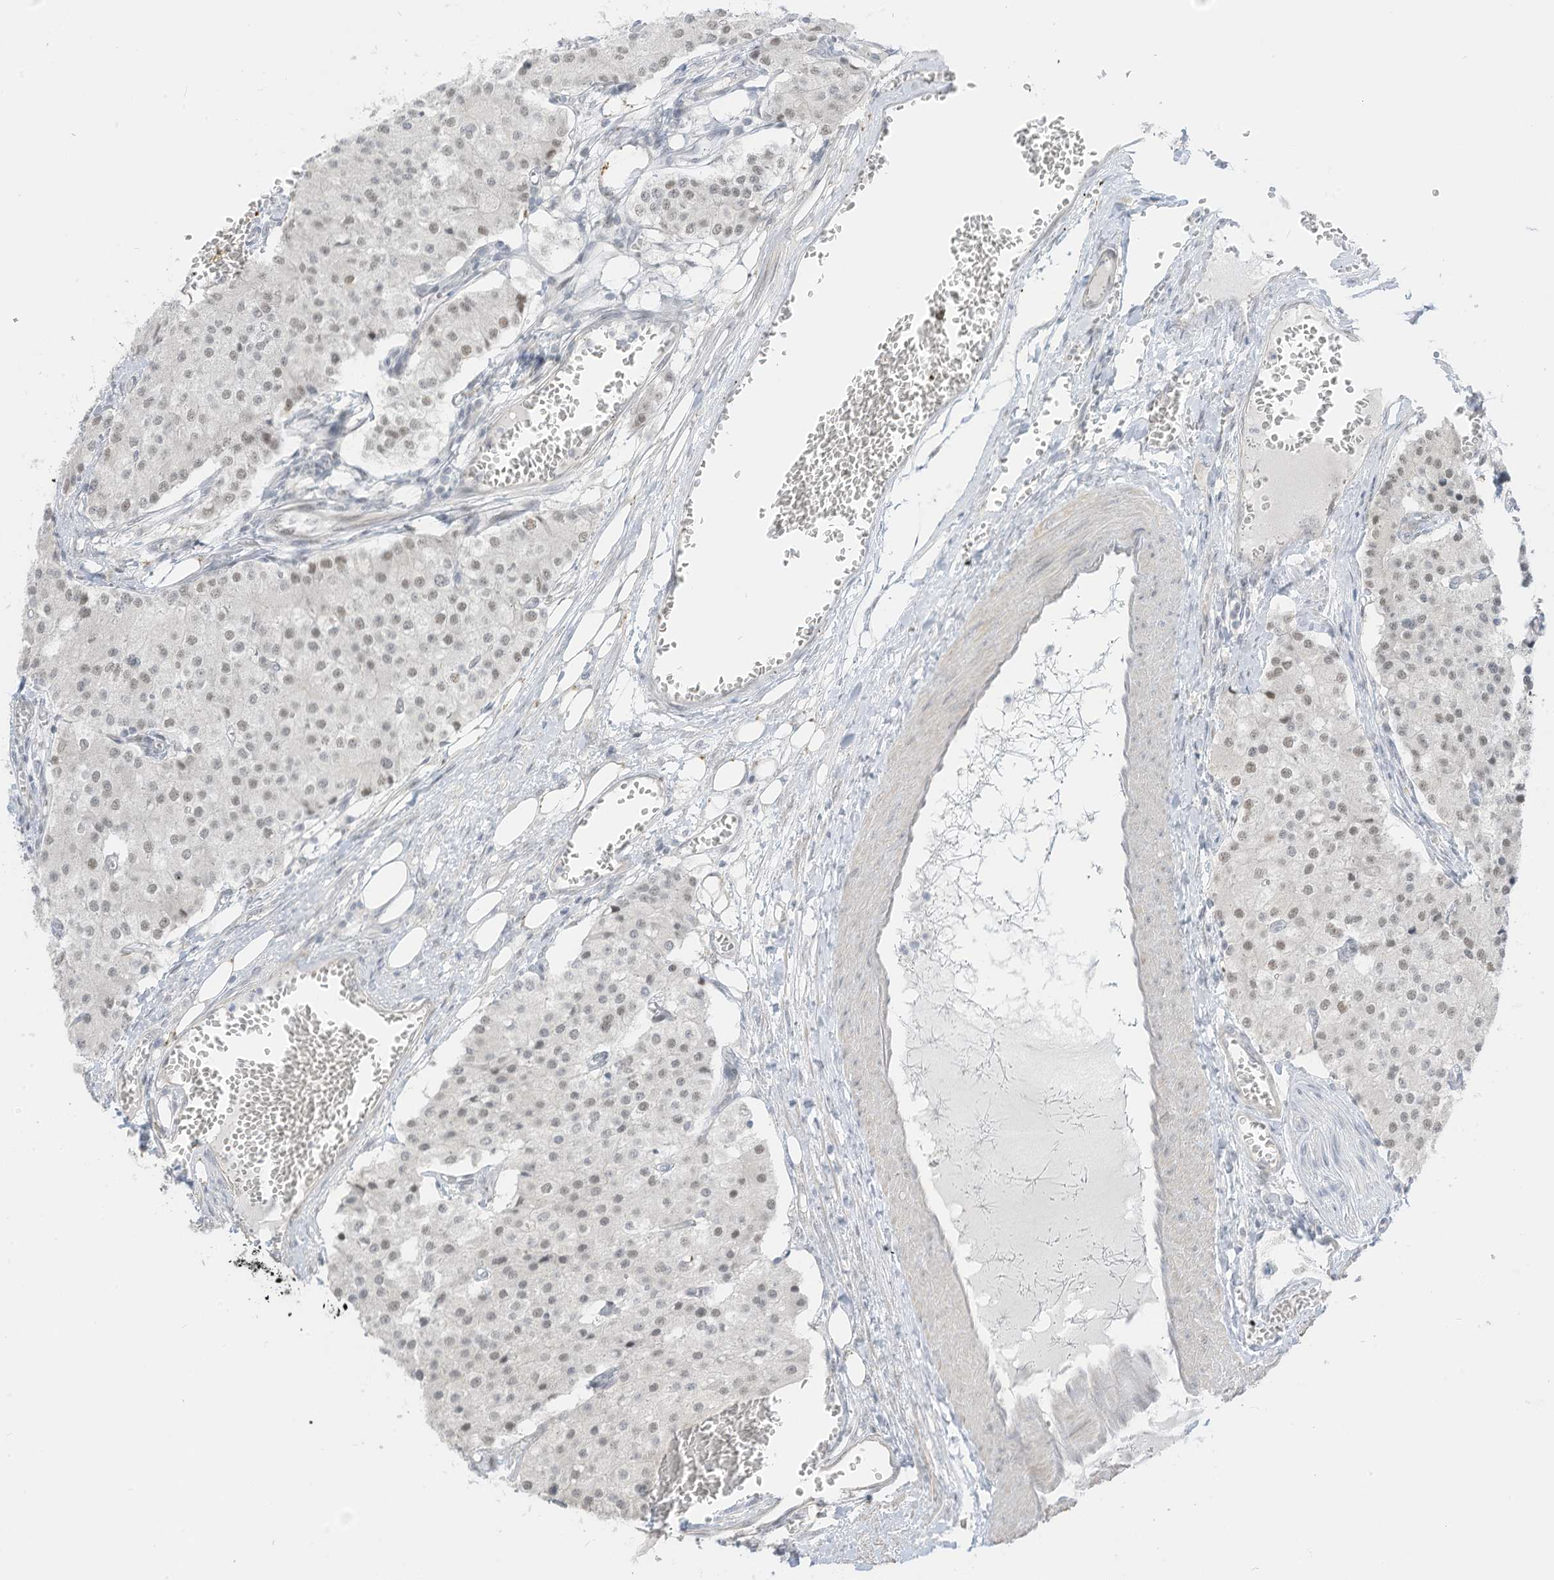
{"staining": {"intensity": "weak", "quantity": ">75%", "location": "nuclear"}, "tissue": "carcinoid", "cell_type": "Tumor cells", "image_type": "cancer", "snomed": [{"axis": "morphology", "description": "Carcinoid, malignant, NOS"}, {"axis": "topography", "description": "Colon"}], "caption": "Carcinoid (malignant) stained with a brown dye shows weak nuclear positive positivity in about >75% of tumor cells.", "gene": "ASPRV1", "patient": {"sex": "female", "age": 52}}